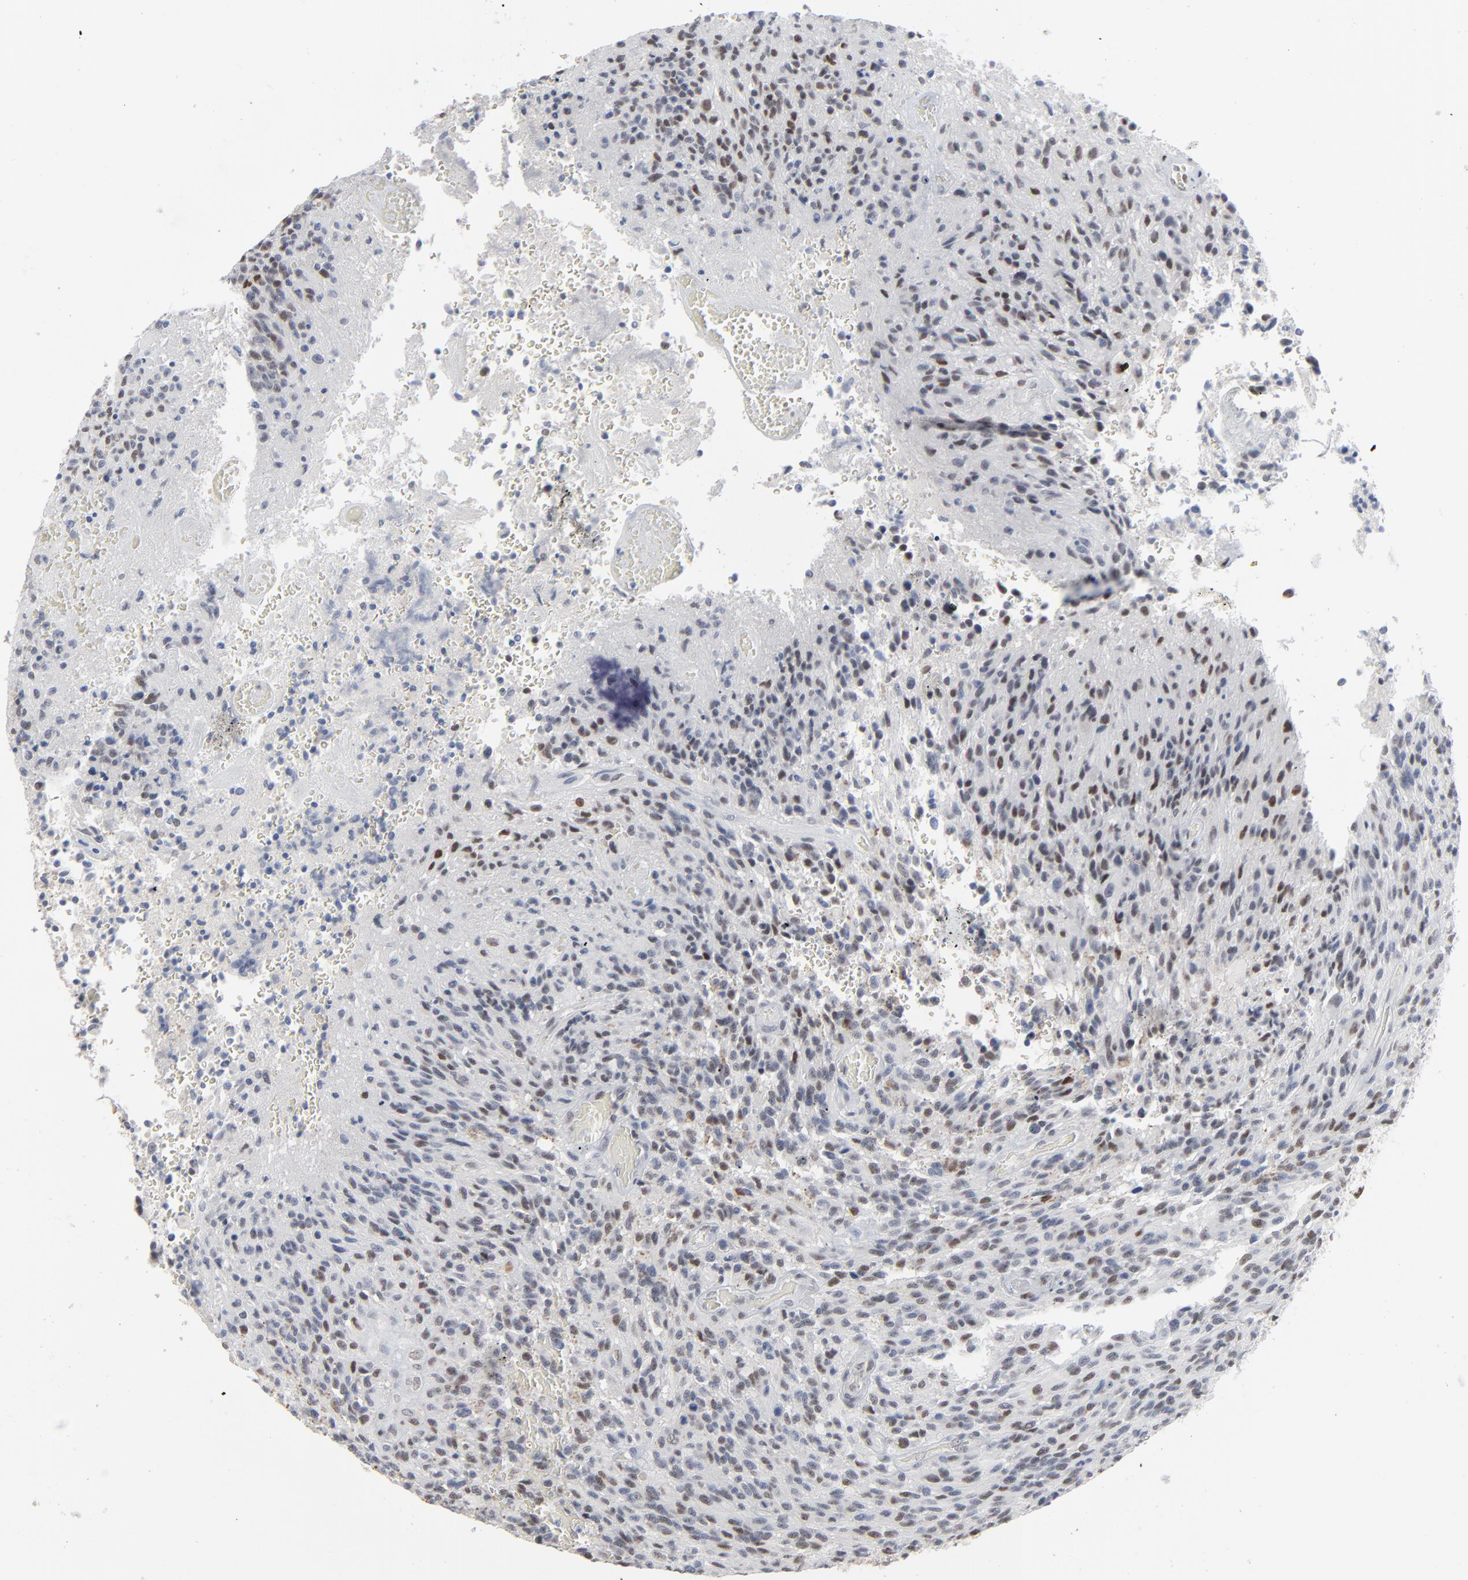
{"staining": {"intensity": "weak", "quantity": "<25%", "location": "nuclear"}, "tissue": "glioma", "cell_type": "Tumor cells", "image_type": "cancer", "snomed": [{"axis": "morphology", "description": "Normal tissue, NOS"}, {"axis": "morphology", "description": "Glioma, malignant, High grade"}, {"axis": "topography", "description": "Cerebral cortex"}], "caption": "This is an immunohistochemistry (IHC) image of human glioma. There is no expression in tumor cells.", "gene": "ATF7", "patient": {"sex": "male", "age": 56}}